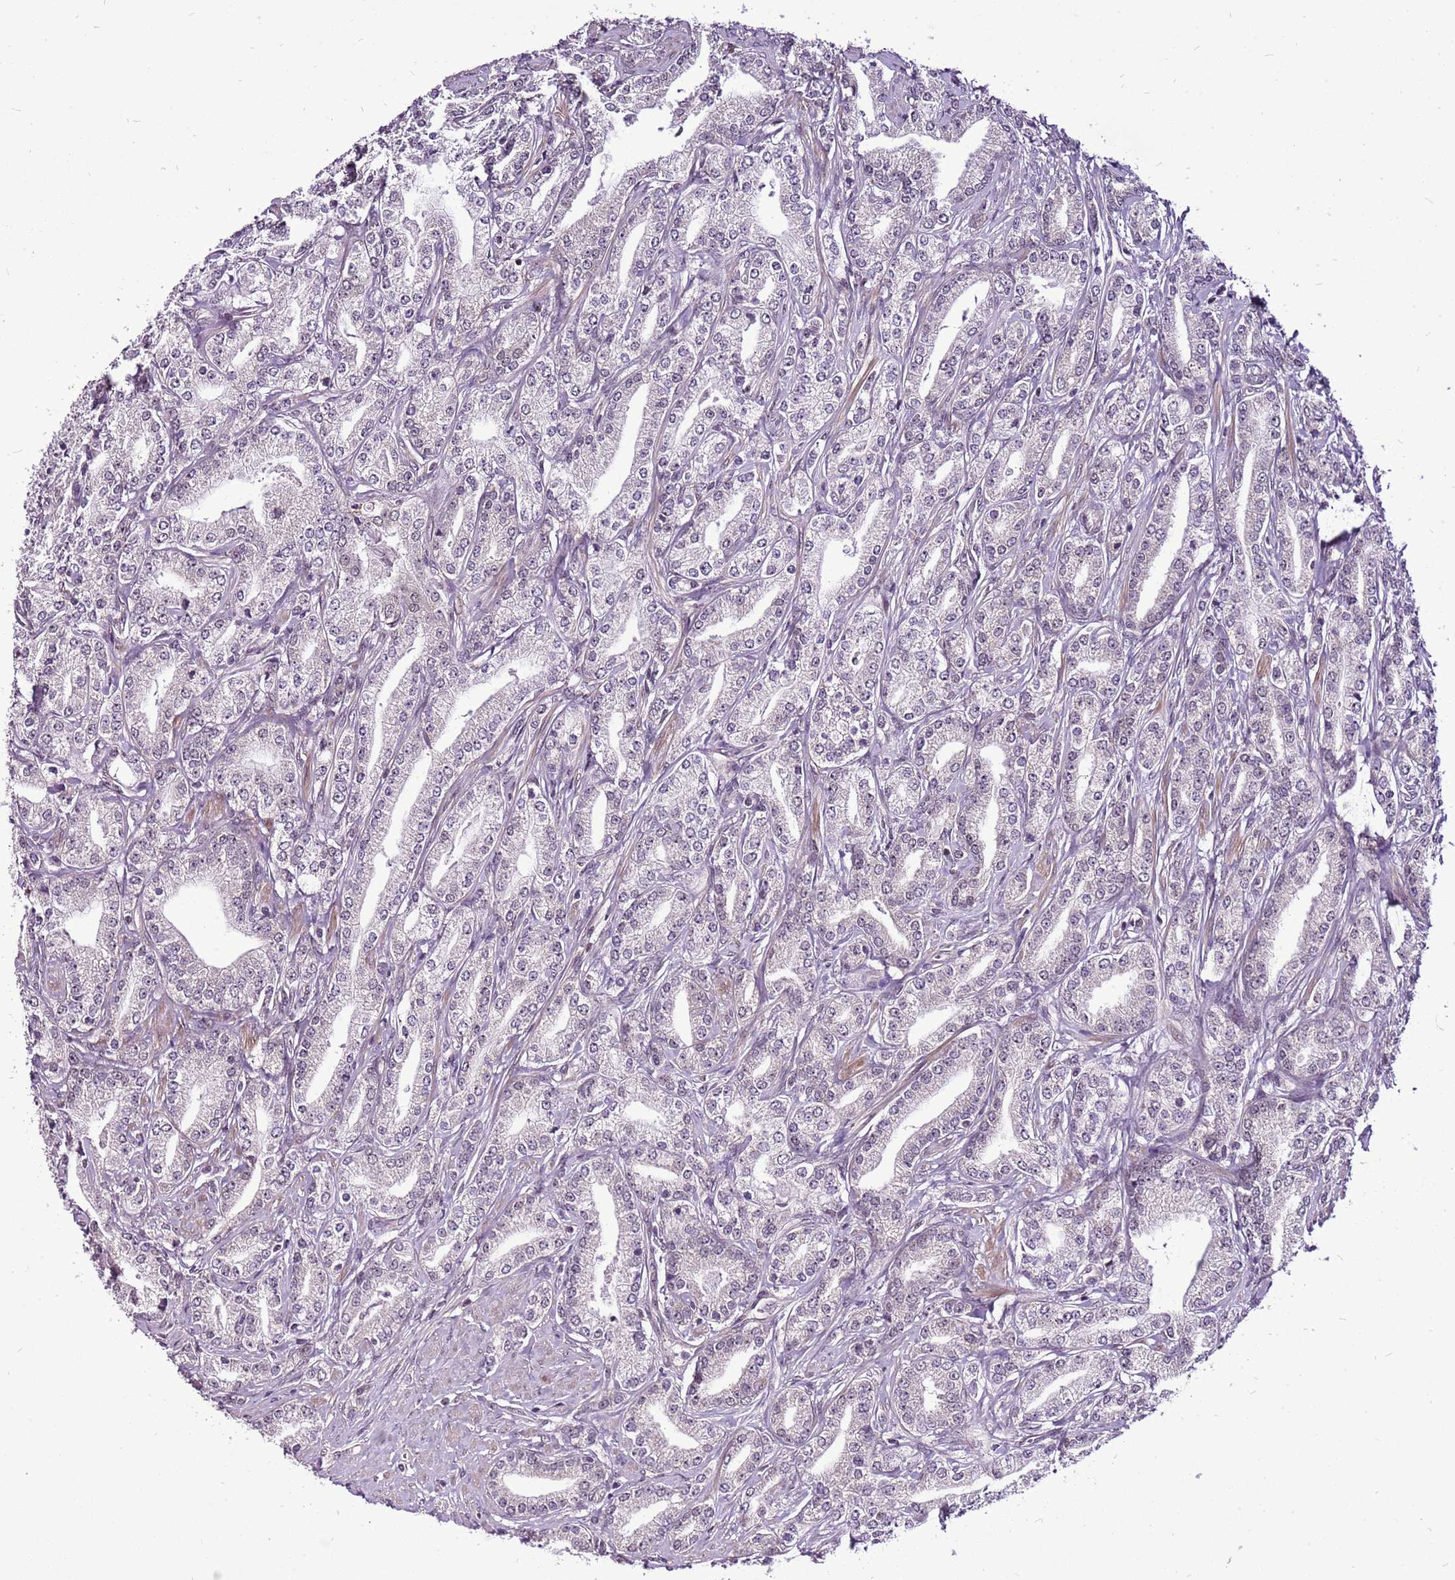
{"staining": {"intensity": "negative", "quantity": "none", "location": "none"}, "tissue": "prostate cancer", "cell_type": "Tumor cells", "image_type": "cancer", "snomed": [{"axis": "morphology", "description": "Adenocarcinoma, High grade"}, {"axis": "topography", "description": "Prostate"}], "caption": "Image shows no significant protein positivity in tumor cells of prostate adenocarcinoma (high-grade).", "gene": "CCDC166", "patient": {"sex": "male", "age": 66}}